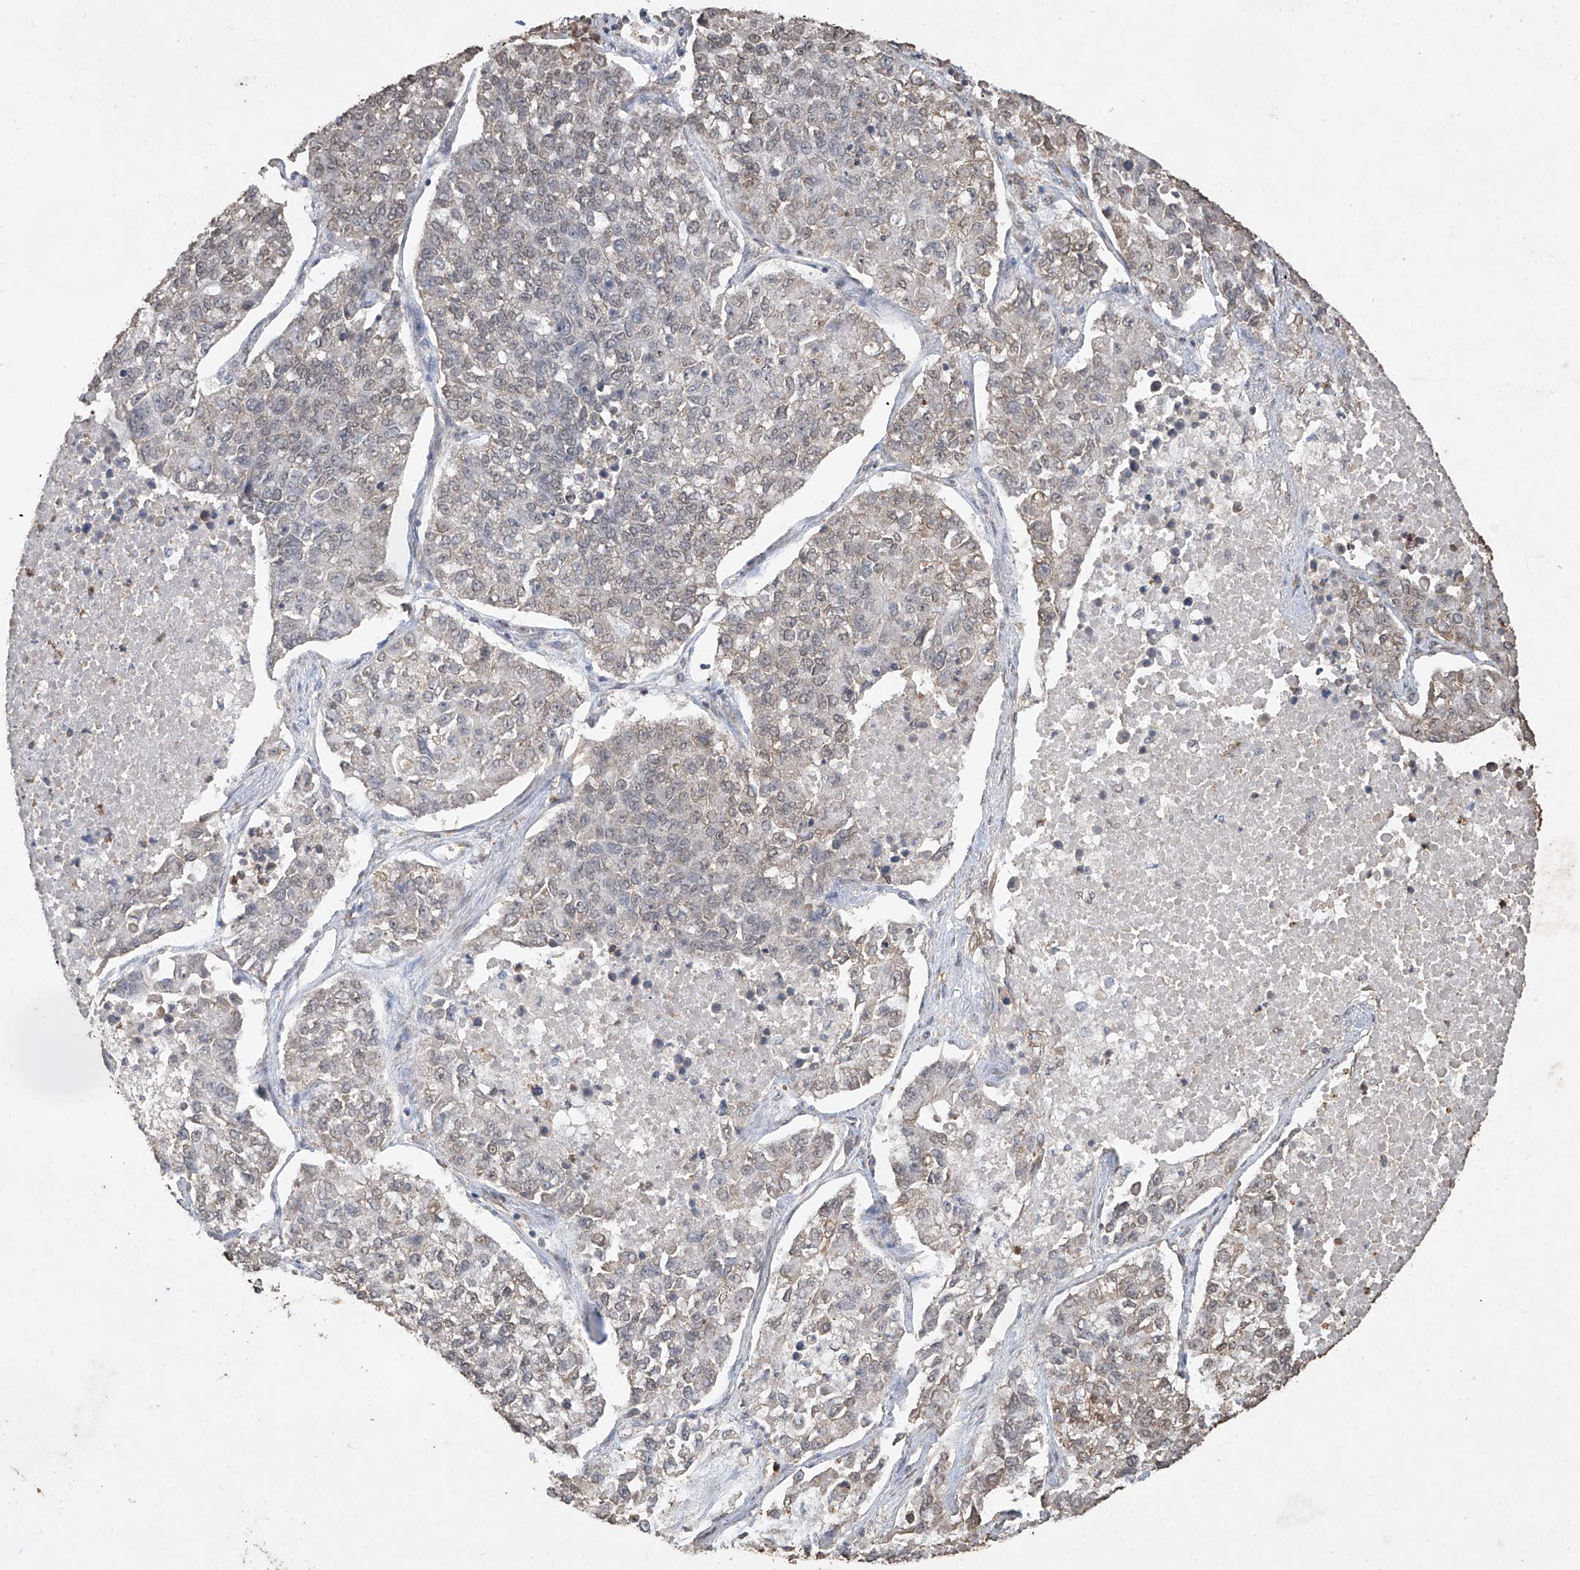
{"staining": {"intensity": "weak", "quantity": "<25%", "location": "cytoplasmic/membranous"}, "tissue": "lung cancer", "cell_type": "Tumor cells", "image_type": "cancer", "snomed": [{"axis": "morphology", "description": "Adenocarcinoma, NOS"}, {"axis": "topography", "description": "Lung"}], "caption": "Immunohistochemistry (IHC) of human lung cancer (adenocarcinoma) demonstrates no expression in tumor cells. (IHC, brightfield microscopy, high magnification).", "gene": "ELOVL1", "patient": {"sex": "male", "age": 49}}